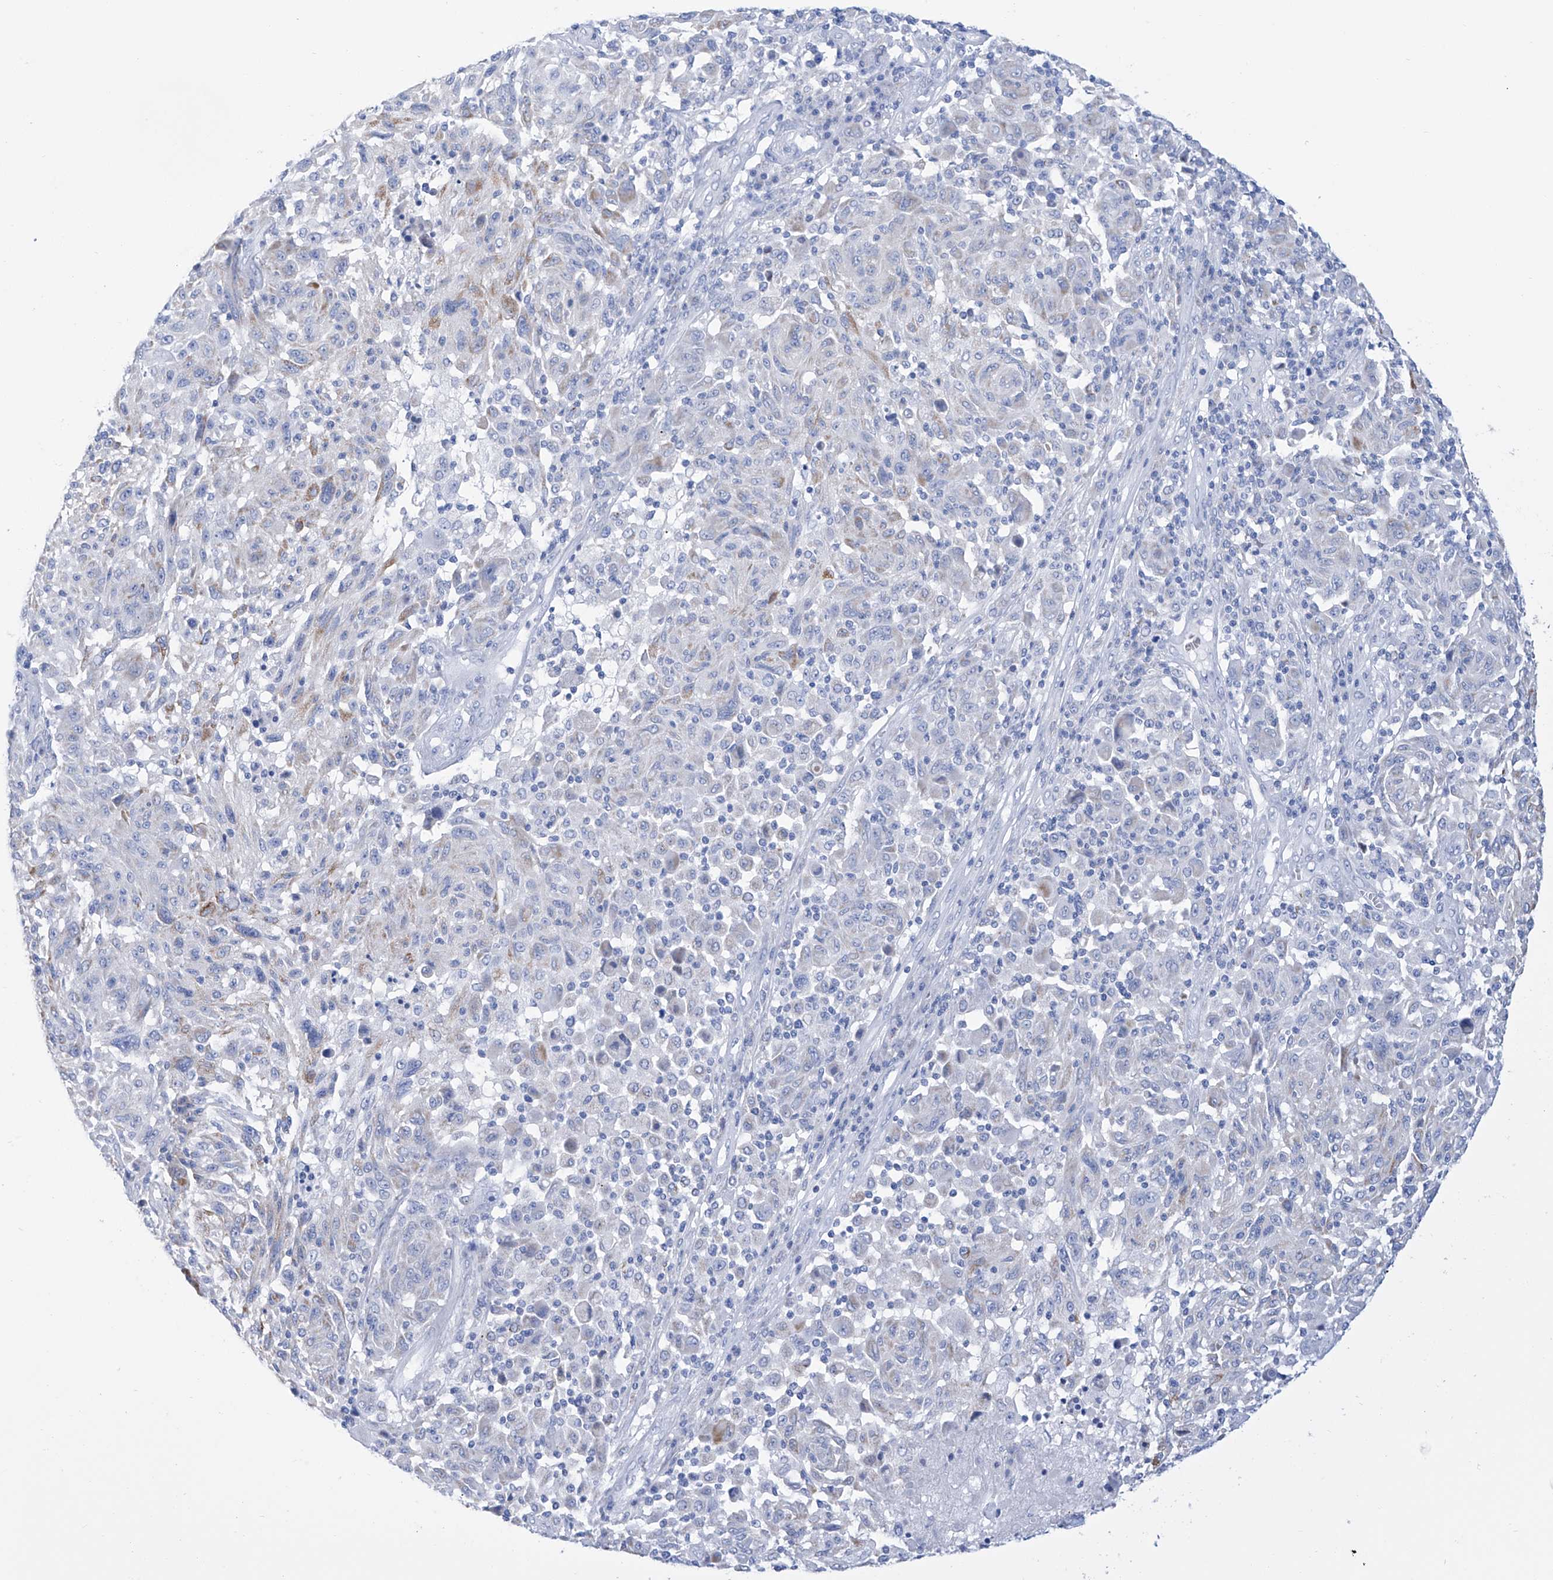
{"staining": {"intensity": "moderate", "quantity": "<25%", "location": "cytoplasmic/membranous"}, "tissue": "melanoma", "cell_type": "Tumor cells", "image_type": "cancer", "snomed": [{"axis": "morphology", "description": "Malignant melanoma, NOS"}, {"axis": "topography", "description": "Skin"}], "caption": "The immunohistochemical stain labels moderate cytoplasmic/membranous staining in tumor cells of malignant melanoma tissue. The protein of interest is shown in brown color, while the nuclei are stained blue.", "gene": "ALDH6A1", "patient": {"sex": "male", "age": 53}}